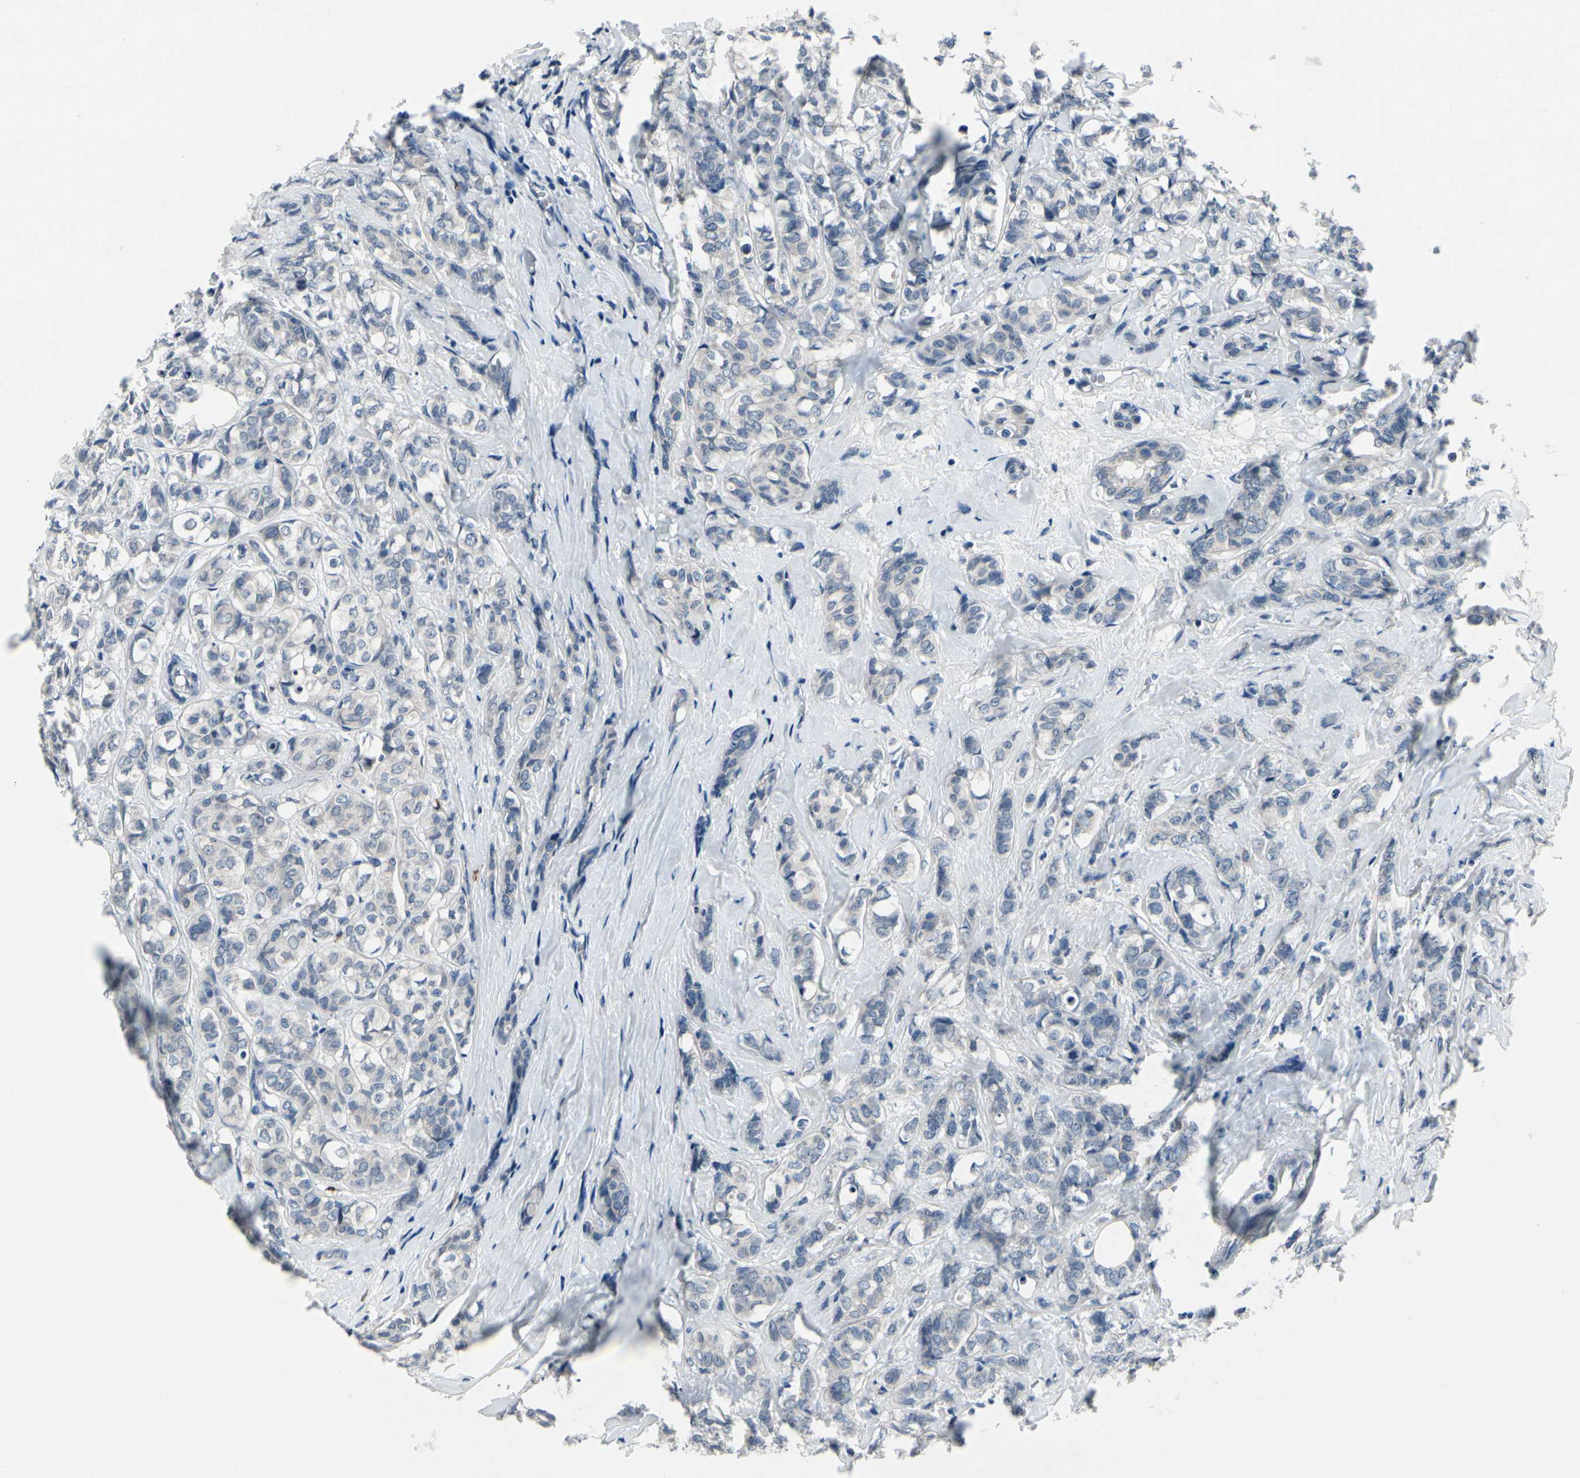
{"staining": {"intensity": "negative", "quantity": "none", "location": "none"}, "tissue": "breast cancer", "cell_type": "Tumor cells", "image_type": "cancer", "snomed": [{"axis": "morphology", "description": "Lobular carcinoma"}, {"axis": "topography", "description": "Breast"}], "caption": "This is a image of immunohistochemistry staining of breast lobular carcinoma, which shows no expression in tumor cells. The staining is performed using DAB brown chromogen with nuclei counter-stained in using hematoxylin.", "gene": "SELENOK", "patient": {"sex": "female", "age": 60}}